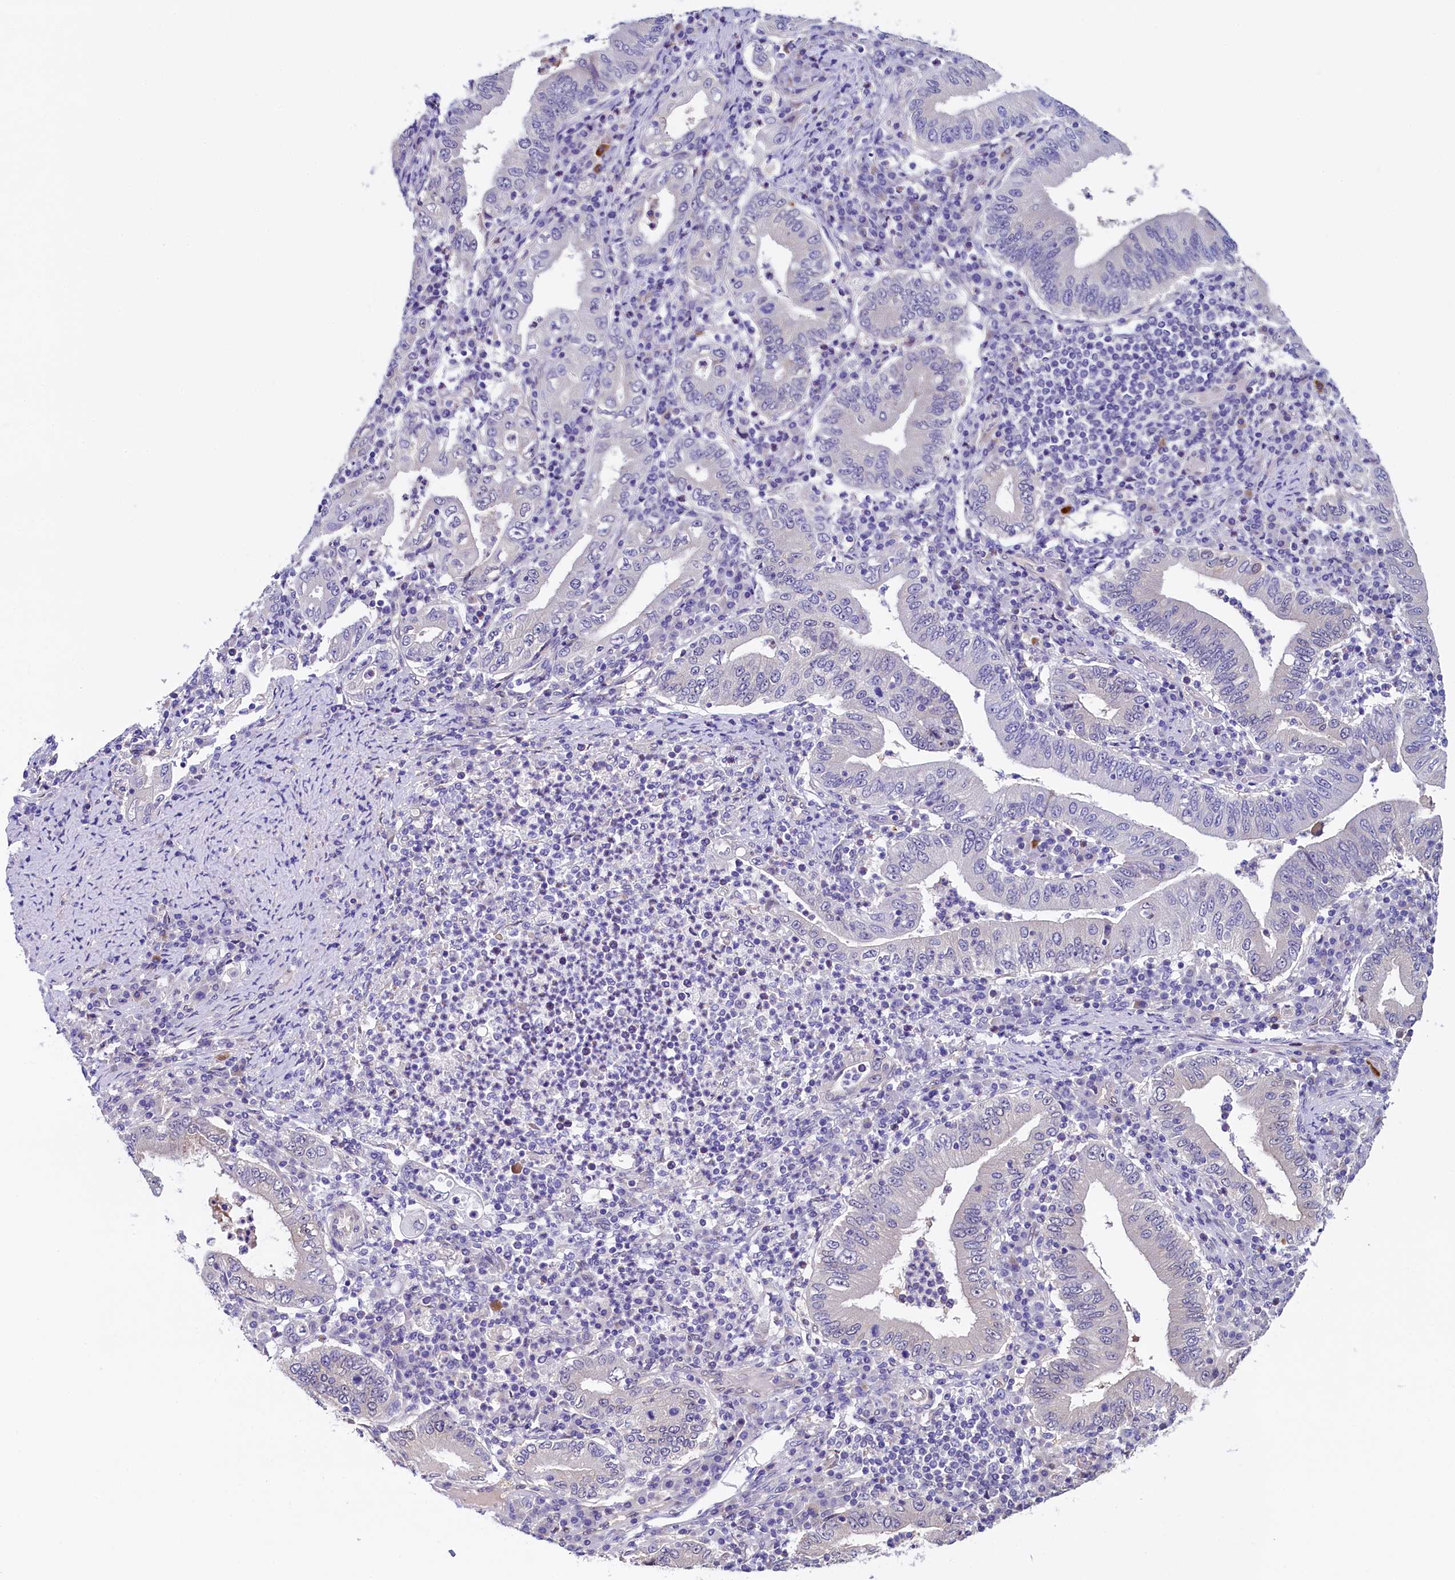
{"staining": {"intensity": "negative", "quantity": "none", "location": "none"}, "tissue": "stomach cancer", "cell_type": "Tumor cells", "image_type": "cancer", "snomed": [{"axis": "morphology", "description": "Normal tissue, NOS"}, {"axis": "morphology", "description": "Adenocarcinoma, NOS"}, {"axis": "topography", "description": "Esophagus"}, {"axis": "topography", "description": "Stomach, upper"}, {"axis": "topography", "description": "Peripheral nerve tissue"}], "caption": "Stomach cancer (adenocarcinoma) was stained to show a protein in brown. There is no significant positivity in tumor cells.", "gene": "FLYWCH2", "patient": {"sex": "male", "age": 62}}